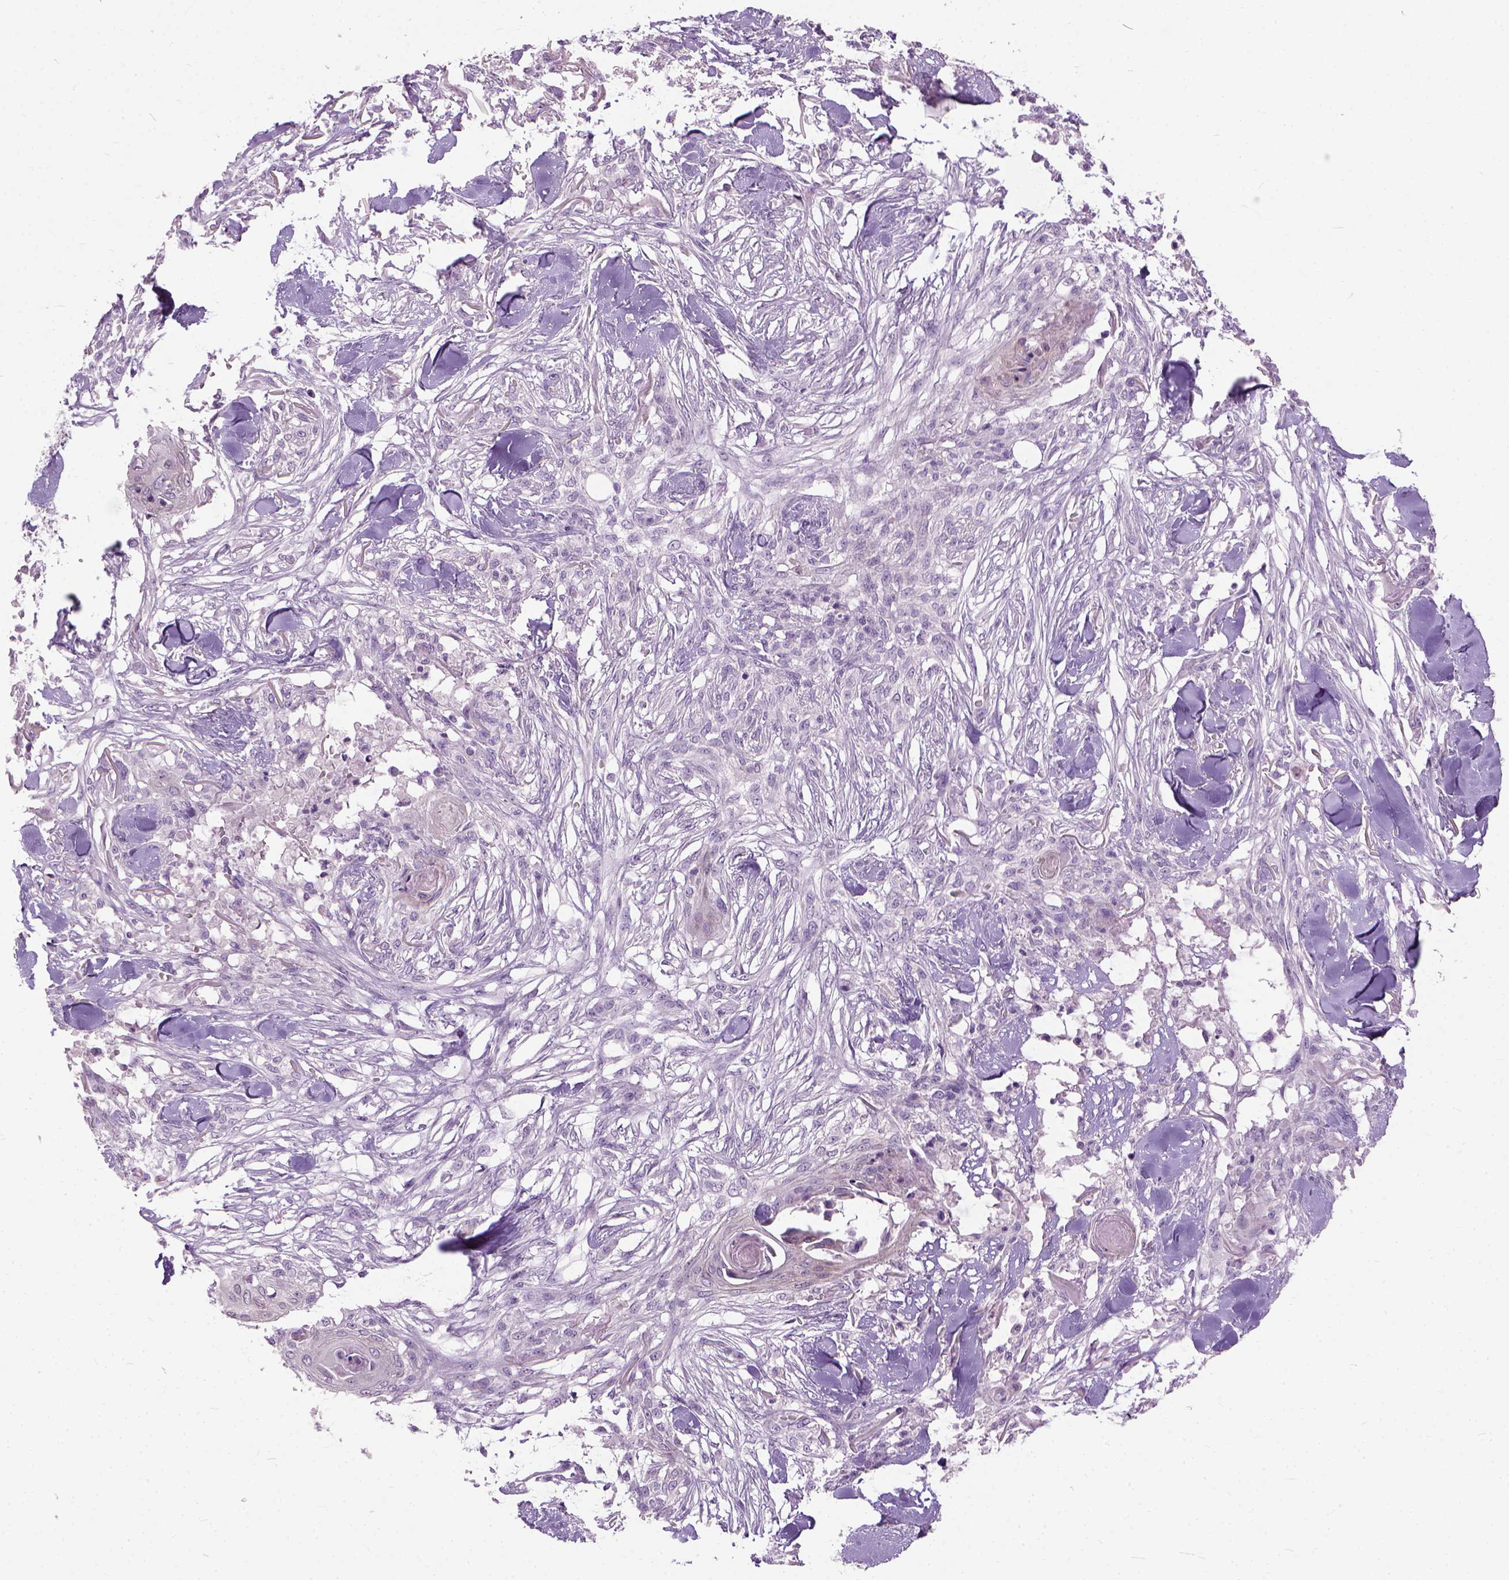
{"staining": {"intensity": "weak", "quantity": "<25%", "location": "cytoplasmic/membranous"}, "tissue": "skin cancer", "cell_type": "Tumor cells", "image_type": "cancer", "snomed": [{"axis": "morphology", "description": "Squamous cell carcinoma, NOS"}, {"axis": "topography", "description": "Skin"}], "caption": "A high-resolution photomicrograph shows immunohistochemistry staining of squamous cell carcinoma (skin), which reveals no significant positivity in tumor cells. The staining is performed using DAB (3,3'-diaminobenzidine) brown chromogen with nuclei counter-stained in using hematoxylin.", "gene": "MAPT", "patient": {"sex": "female", "age": 59}}